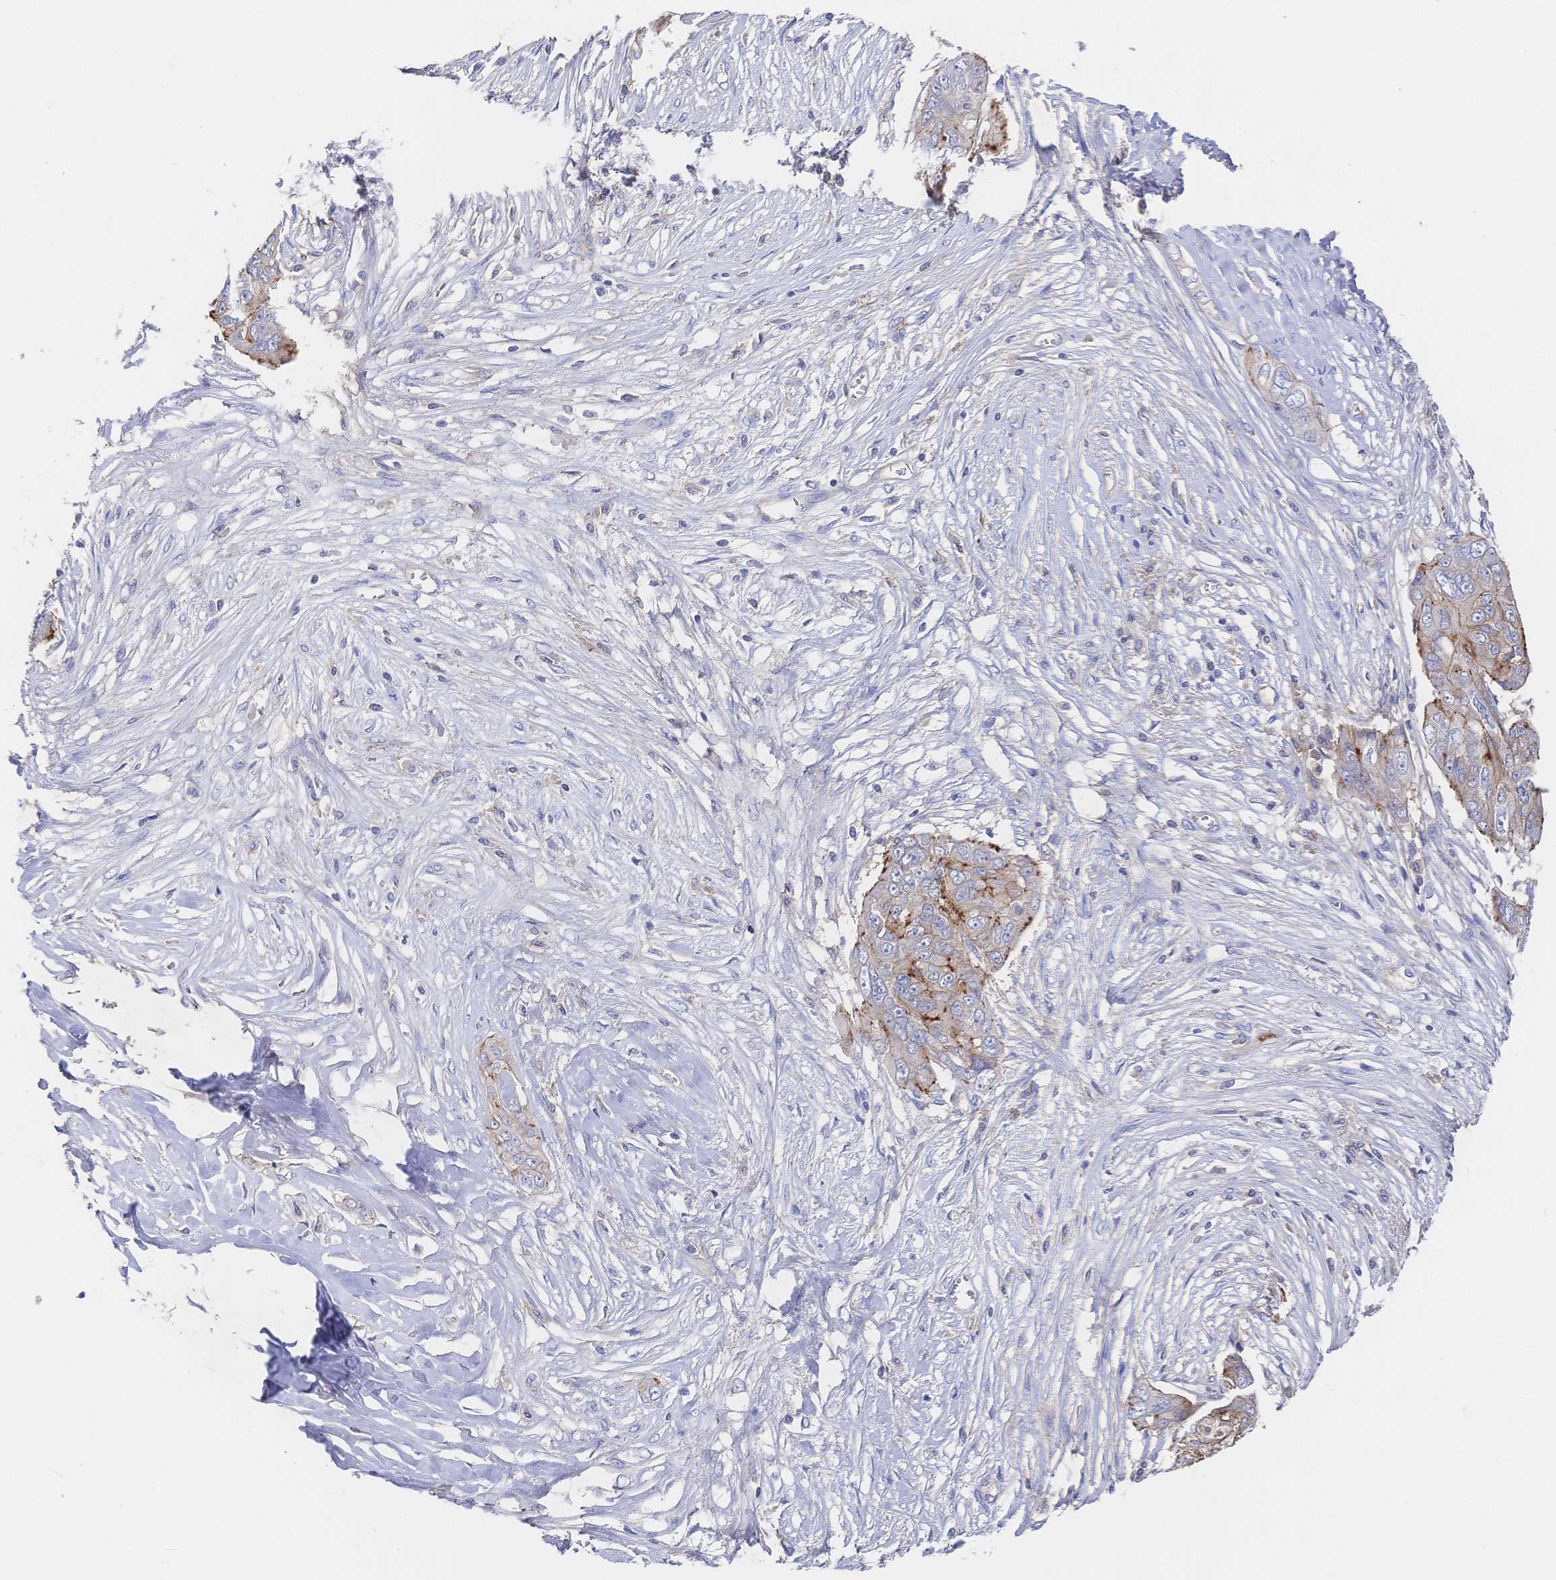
{"staining": {"intensity": "moderate", "quantity": "25%-75%", "location": "cytoplasmic/membranous"}, "tissue": "ovarian cancer", "cell_type": "Tumor cells", "image_type": "cancer", "snomed": [{"axis": "morphology", "description": "Carcinoma, endometroid"}, {"axis": "topography", "description": "Ovary"}], "caption": "A brown stain labels moderate cytoplasmic/membranous expression of a protein in ovarian endometroid carcinoma tumor cells.", "gene": "F11R", "patient": {"sex": "female", "age": 70}}